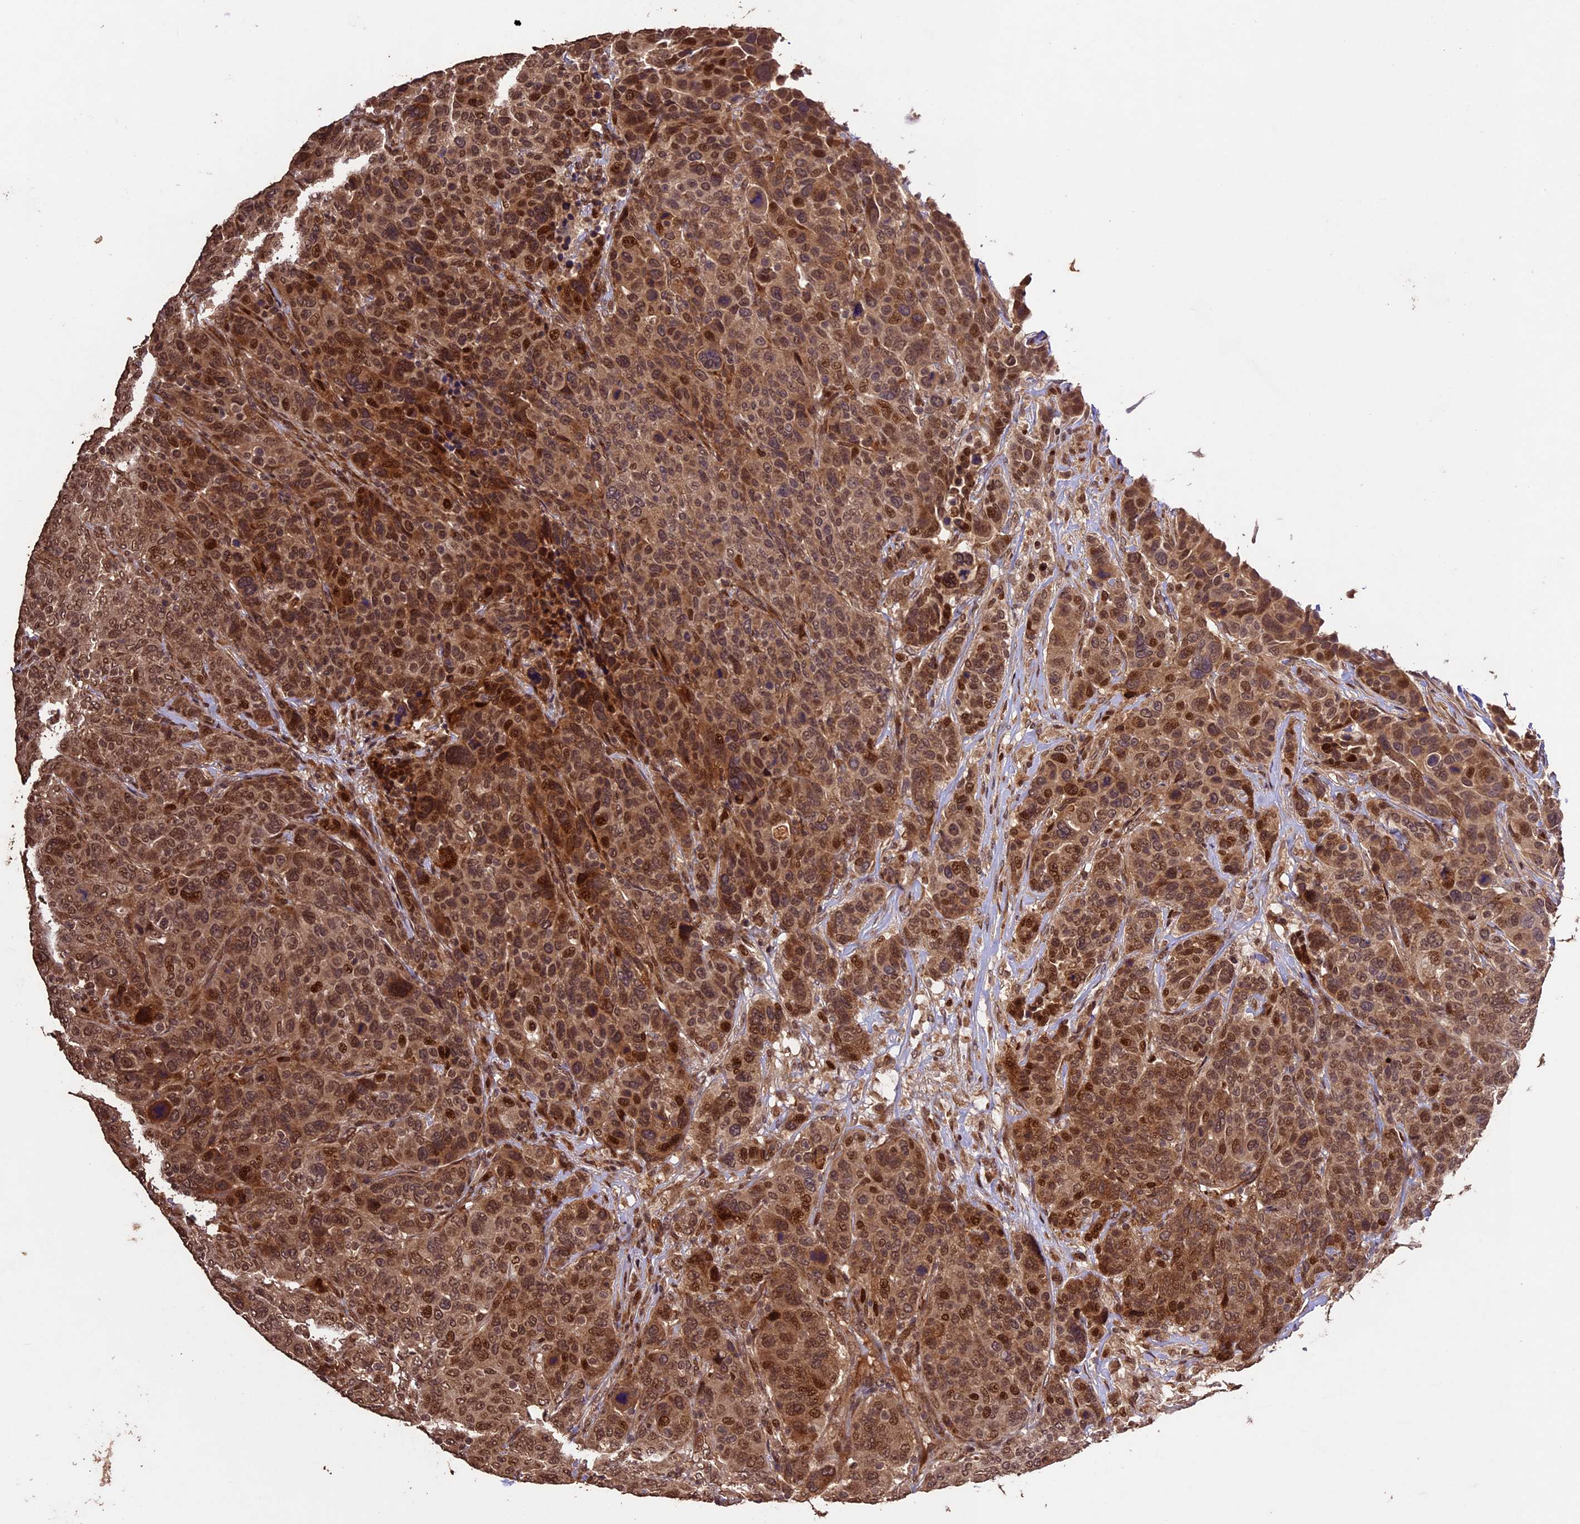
{"staining": {"intensity": "moderate", "quantity": ">75%", "location": "cytoplasmic/membranous,nuclear"}, "tissue": "breast cancer", "cell_type": "Tumor cells", "image_type": "cancer", "snomed": [{"axis": "morphology", "description": "Duct carcinoma"}, {"axis": "topography", "description": "Breast"}], "caption": "Brown immunohistochemical staining in human invasive ductal carcinoma (breast) exhibits moderate cytoplasmic/membranous and nuclear expression in about >75% of tumor cells.", "gene": "CDKN2AIP", "patient": {"sex": "female", "age": 37}}